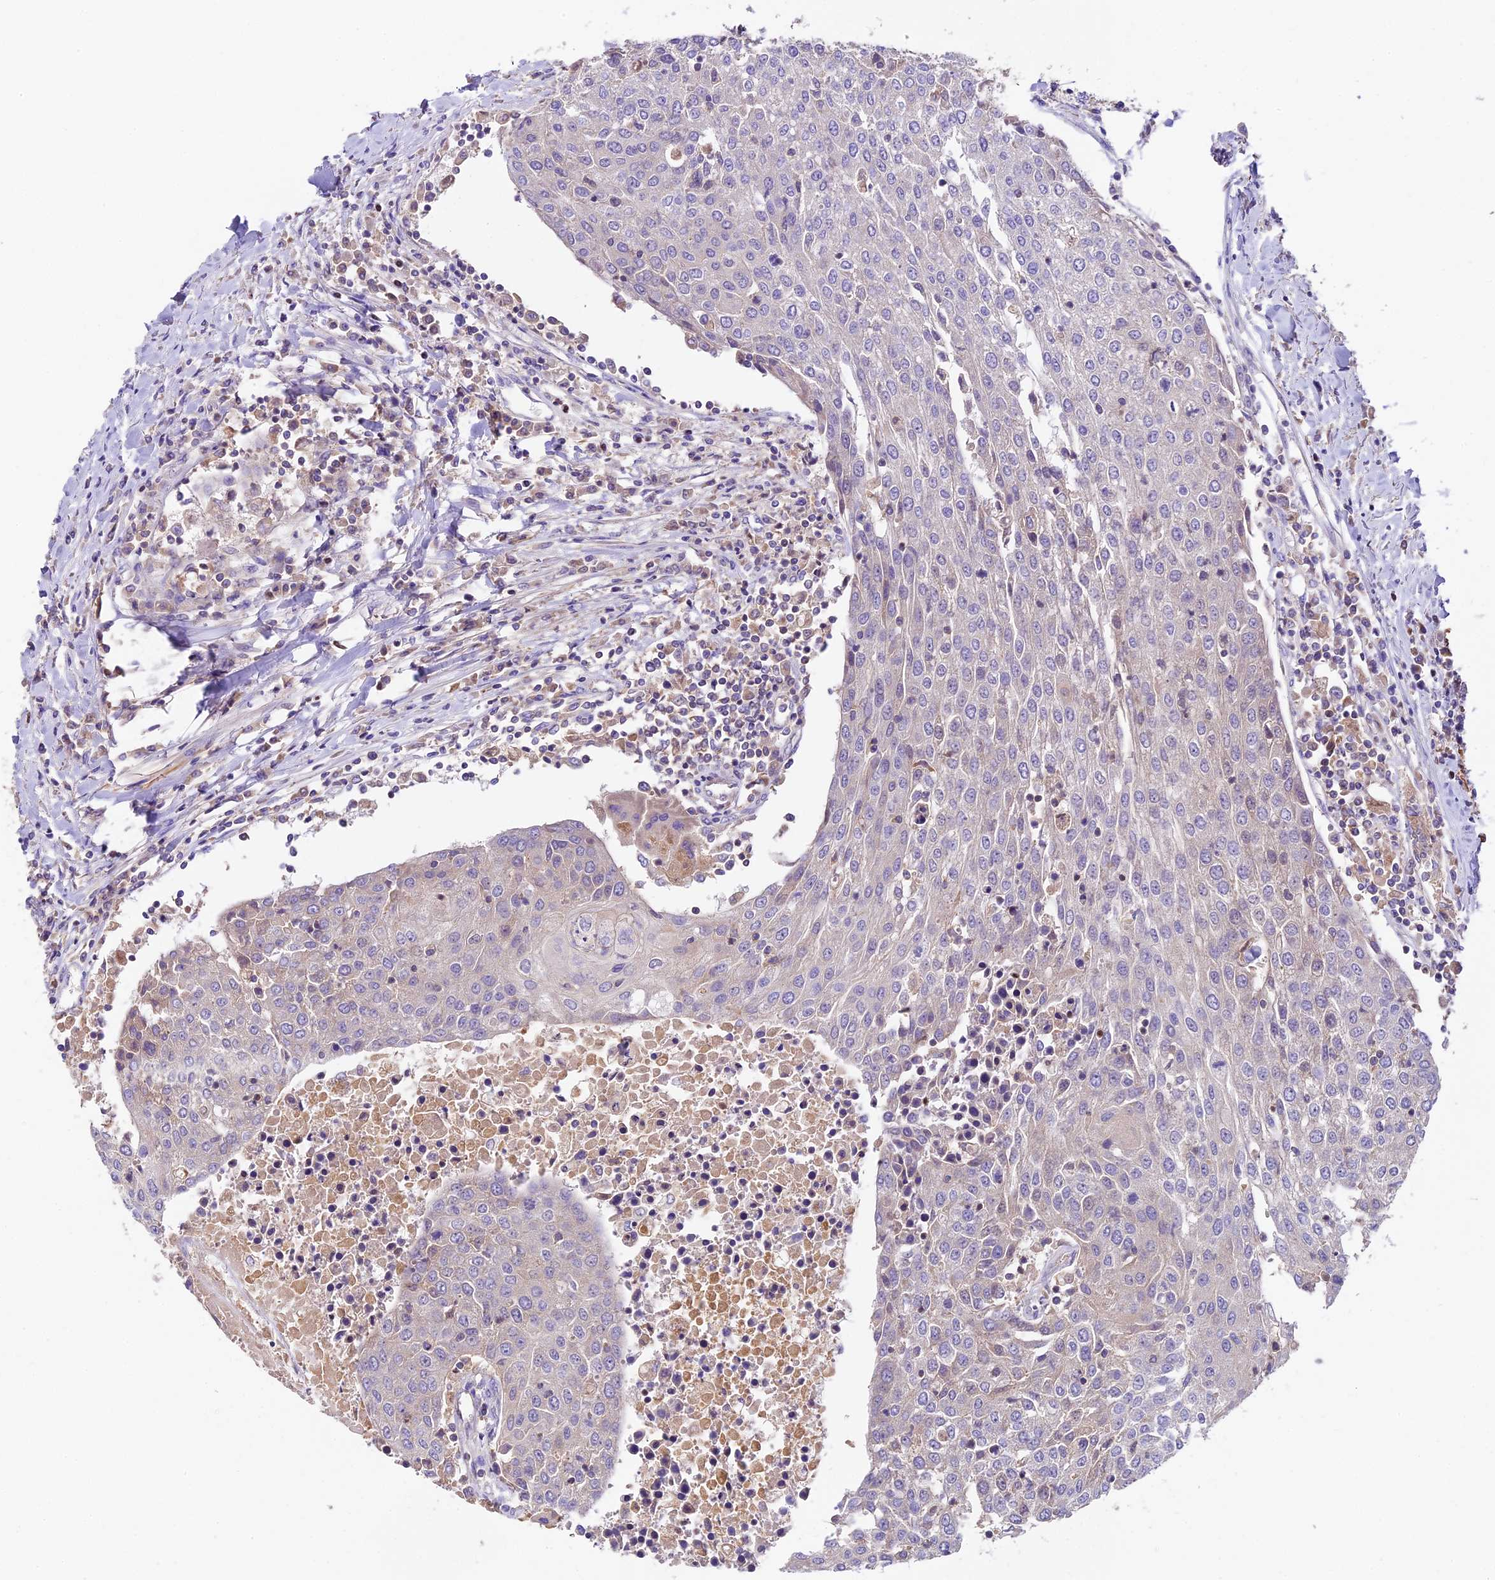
{"staining": {"intensity": "negative", "quantity": "none", "location": "none"}, "tissue": "urothelial cancer", "cell_type": "Tumor cells", "image_type": "cancer", "snomed": [{"axis": "morphology", "description": "Urothelial carcinoma, High grade"}, {"axis": "topography", "description": "Urinary bladder"}], "caption": "This is a micrograph of immunohistochemistry staining of high-grade urothelial carcinoma, which shows no staining in tumor cells.", "gene": "TBC1D1", "patient": {"sex": "female", "age": 85}}